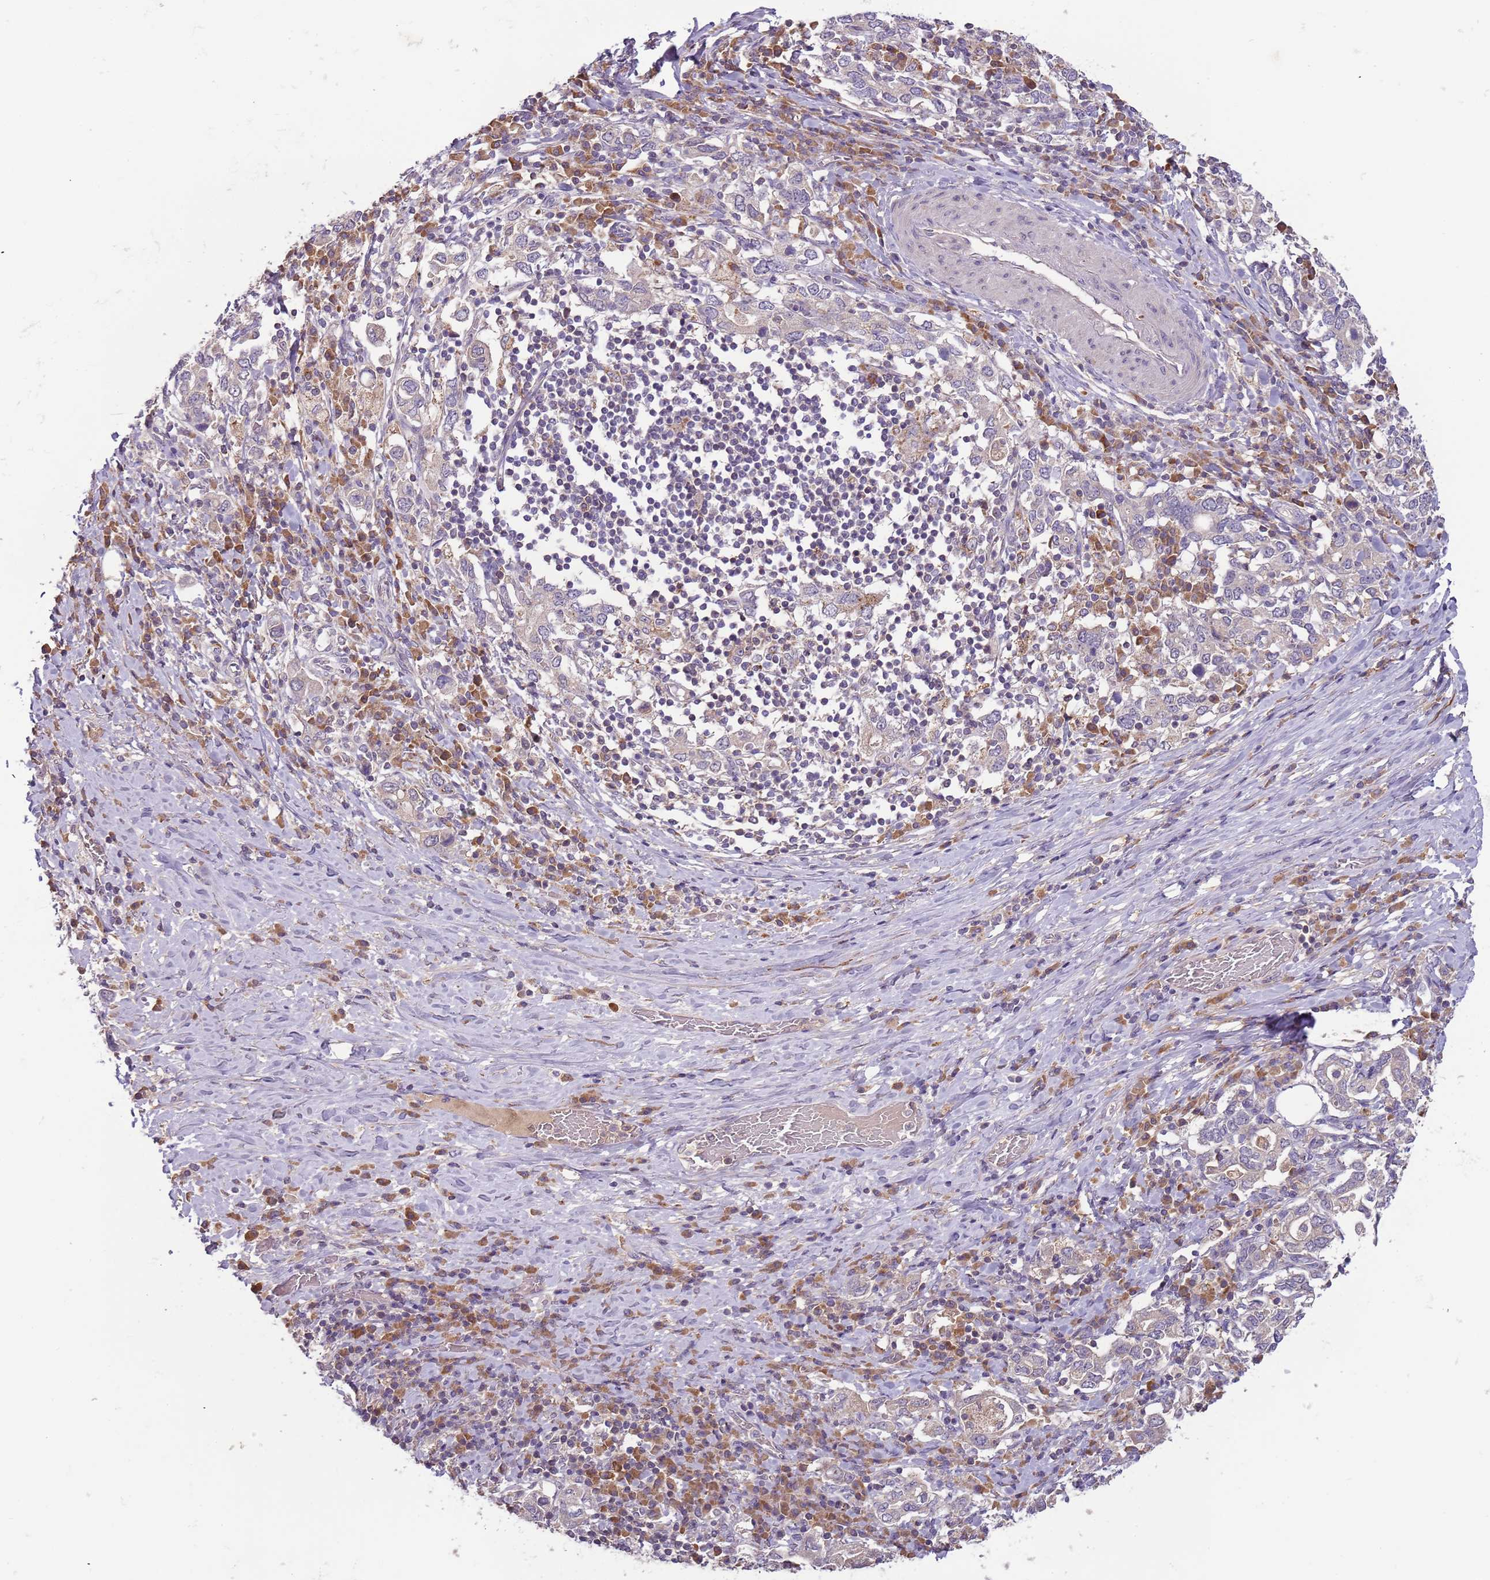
{"staining": {"intensity": "negative", "quantity": "none", "location": "none"}, "tissue": "stomach cancer", "cell_type": "Tumor cells", "image_type": "cancer", "snomed": [{"axis": "morphology", "description": "Adenocarcinoma, NOS"}, {"axis": "topography", "description": "Stomach, upper"}, {"axis": "topography", "description": "Stomach"}], "caption": "Immunohistochemistry (IHC) micrograph of stomach adenocarcinoma stained for a protein (brown), which displays no positivity in tumor cells.", "gene": "FECH", "patient": {"sex": "male", "age": 62}}